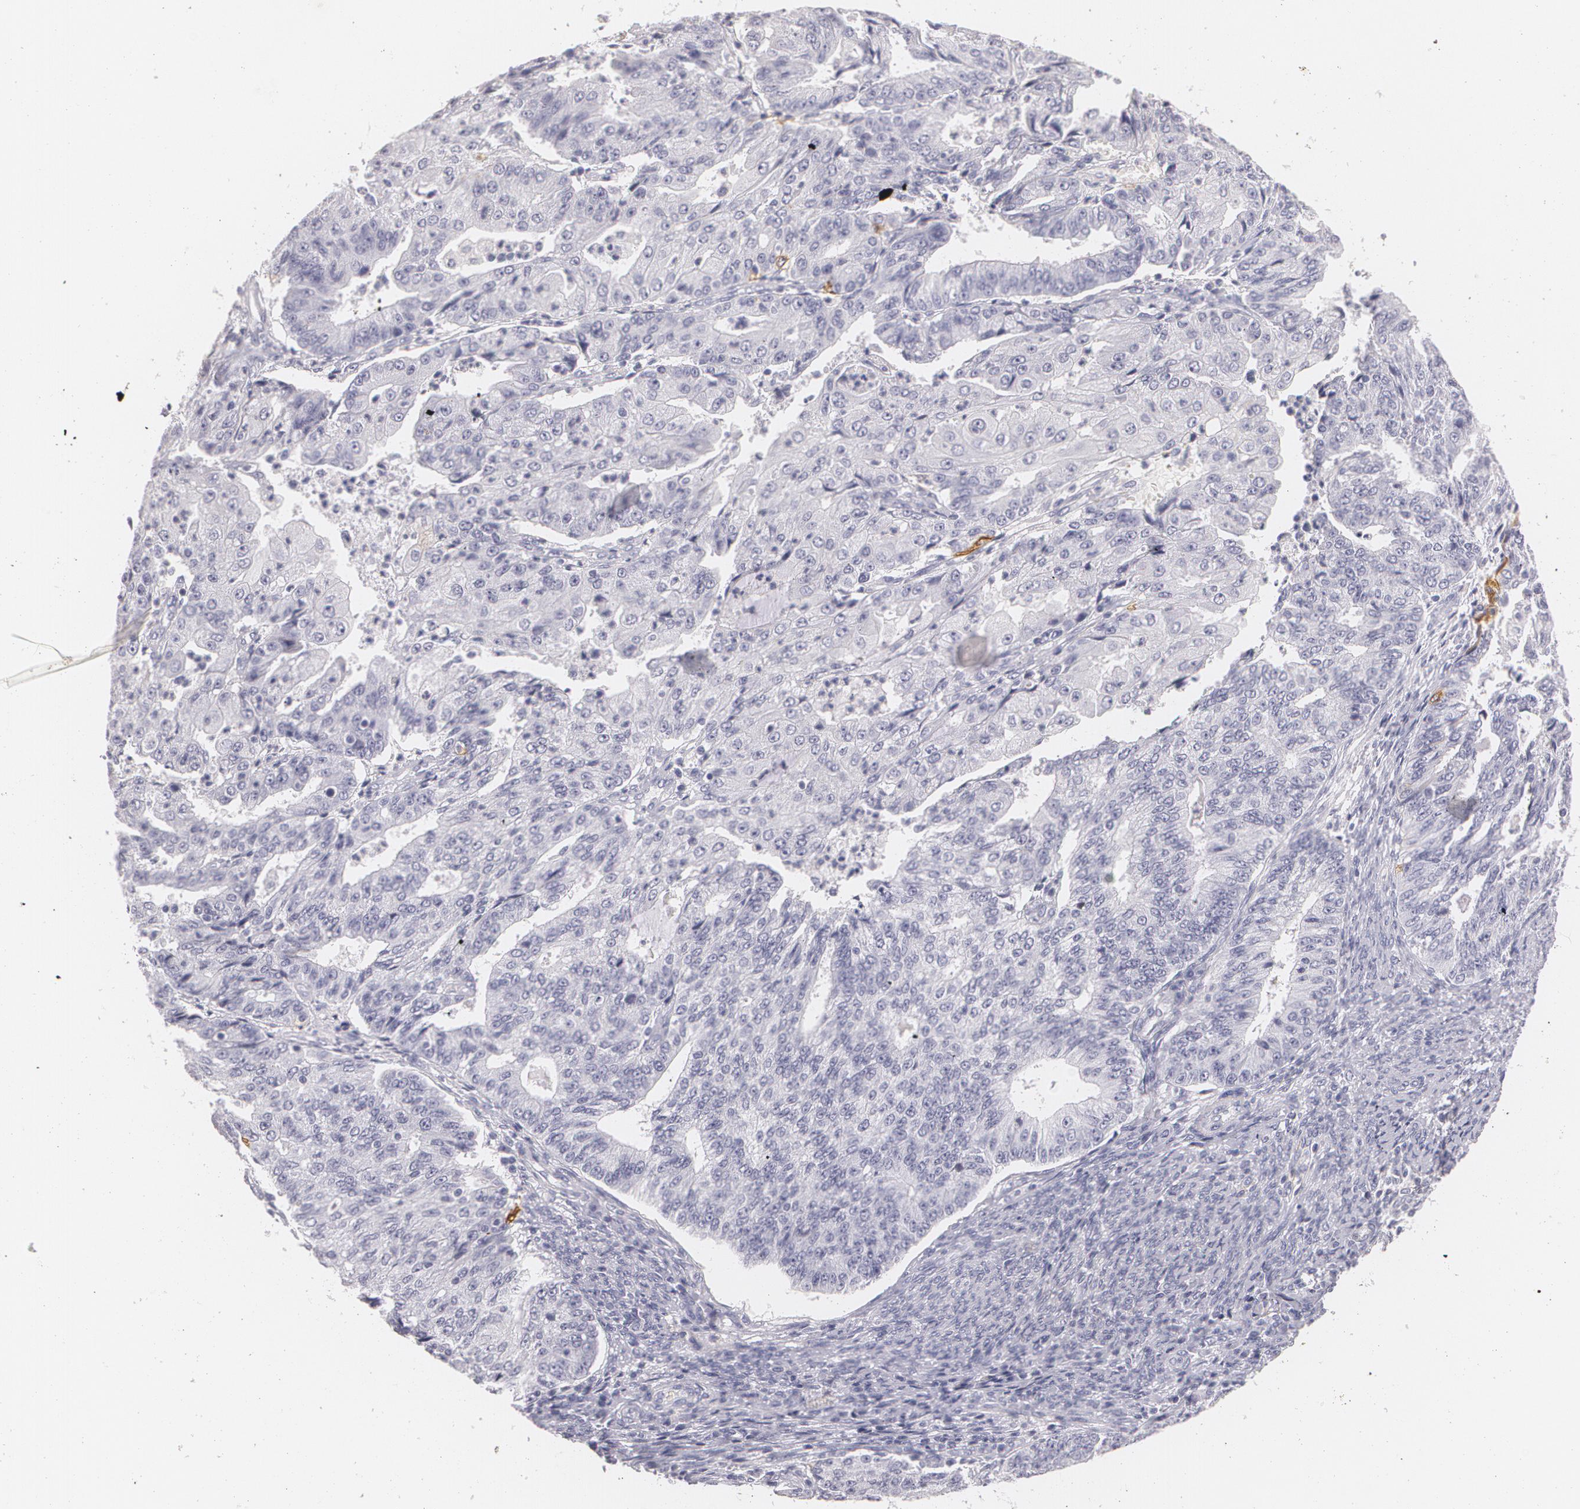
{"staining": {"intensity": "negative", "quantity": "none", "location": "none"}, "tissue": "endometrial cancer", "cell_type": "Tumor cells", "image_type": "cancer", "snomed": [{"axis": "morphology", "description": "Adenocarcinoma, NOS"}, {"axis": "topography", "description": "Endometrium"}], "caption": "High magnification brightfield microscopy of endometrial cancer (adenocarcinoma) stained with DAB (brown) and counterstained with hematoxylin (blue): tumor cells show no significant staining. (Stains: DAB (3,3'-diaminobenzidine) immunohistochemistry with hematoxylin counter stain, Microscopy: brightfield microscopy at high magnification).", "gene": "NGFR", "patient": {"sex": "female", "age": 56}}